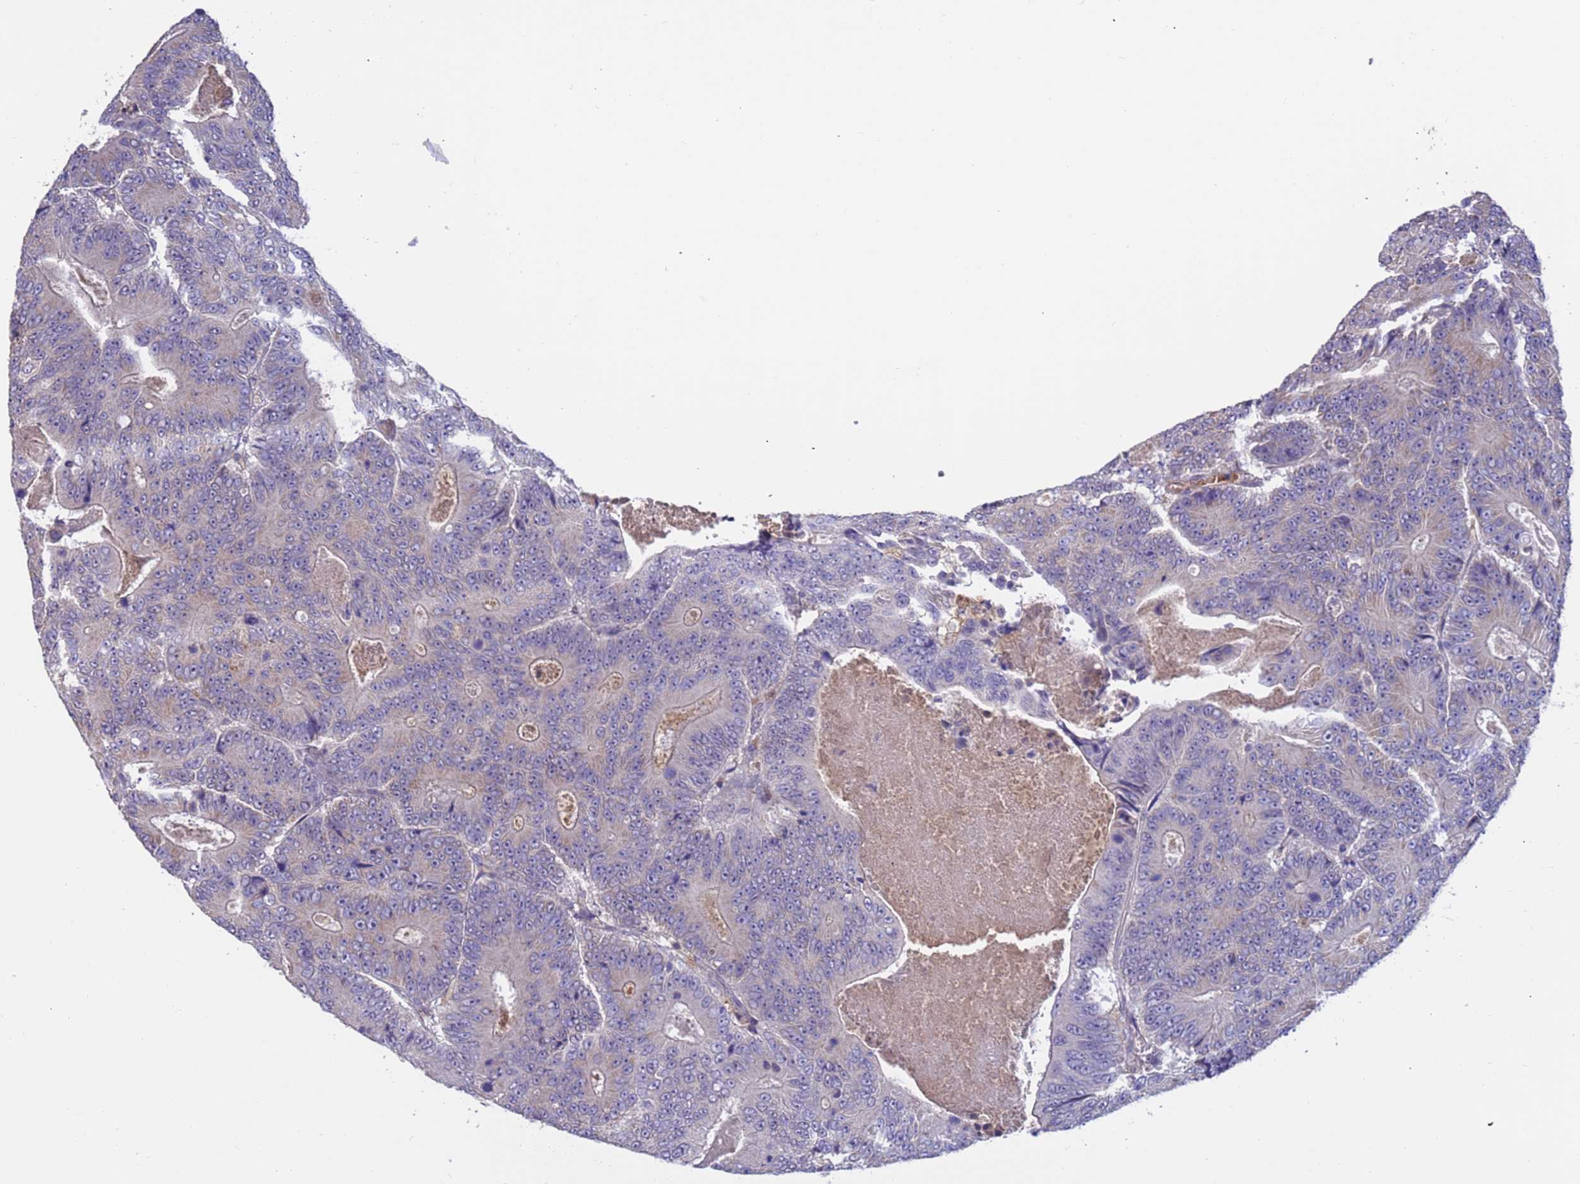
{"staining": {"intensity": "negative", "quantity": "none", "location": "none"}, "tissue": "colorectal cancer", "cell_type": "Tumor cells", "image_type": "cancer", "snomed": [{"axis": "morphology", "description": "Adenocarcinoma, NOS"}, {"axis": "topography", "description": "Colon"}], "caption": "Immunohistochemistry (IHC) histopathology image of neoplastic tissue: human colorectal adenocarcinoma stained with DAB demonstrates no significant protein positivity in tumor cells.", "gene": "AMPD3", "patient": {"sex": "male", "age": 83}}